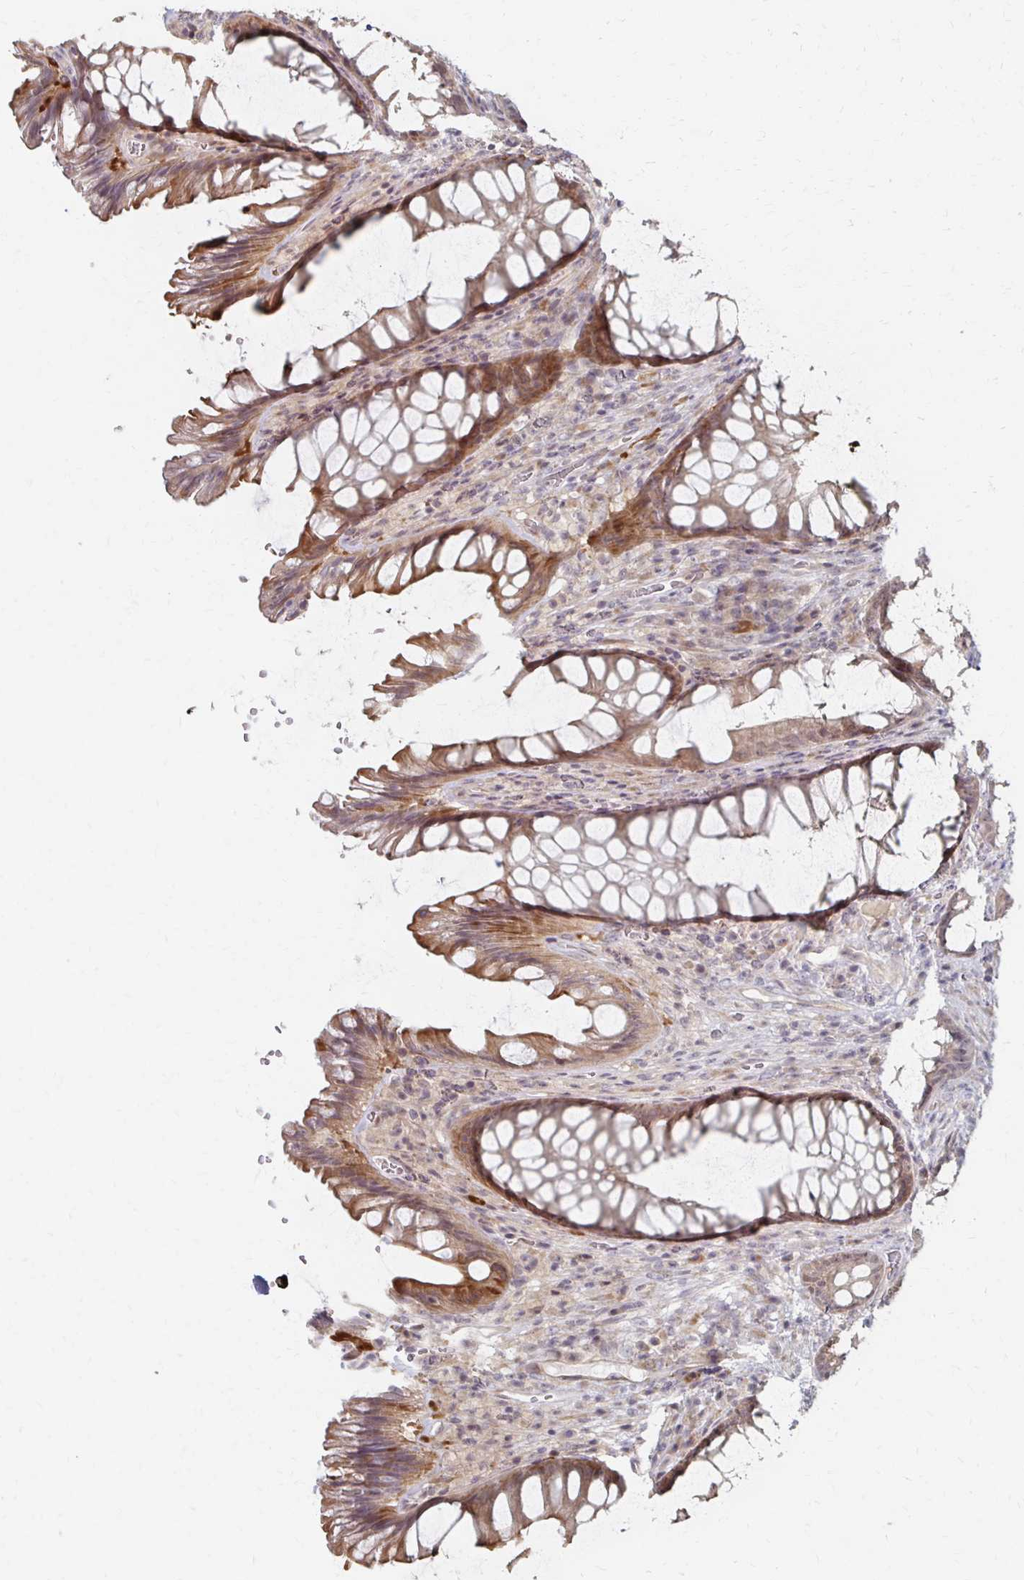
{"staining": {"intensity": "moderate", "quantity": "25%-75%", "location": "cytoplasmic/membranous"}, "tissue": "rectum", "cell_type": "Glandular cells", "image_type": "normal", "snomed": [{"axis": "morphology", "description": "Normal tissue, NOS"}, {"axis": "topography", "description": "Rectum"}], "caption": "DAB (3,3'-diaminobenzidine) immunohistochemical staining of normal human rectum displays moderate cytoplasmic/membranous protein expression in approximately 25%-75% of glandular cells. (brown staining indicates protein expression, while blue staining denotes nuclei).", "gene": "PRKCB", "patient": {"sex": "male", "age": 53}}